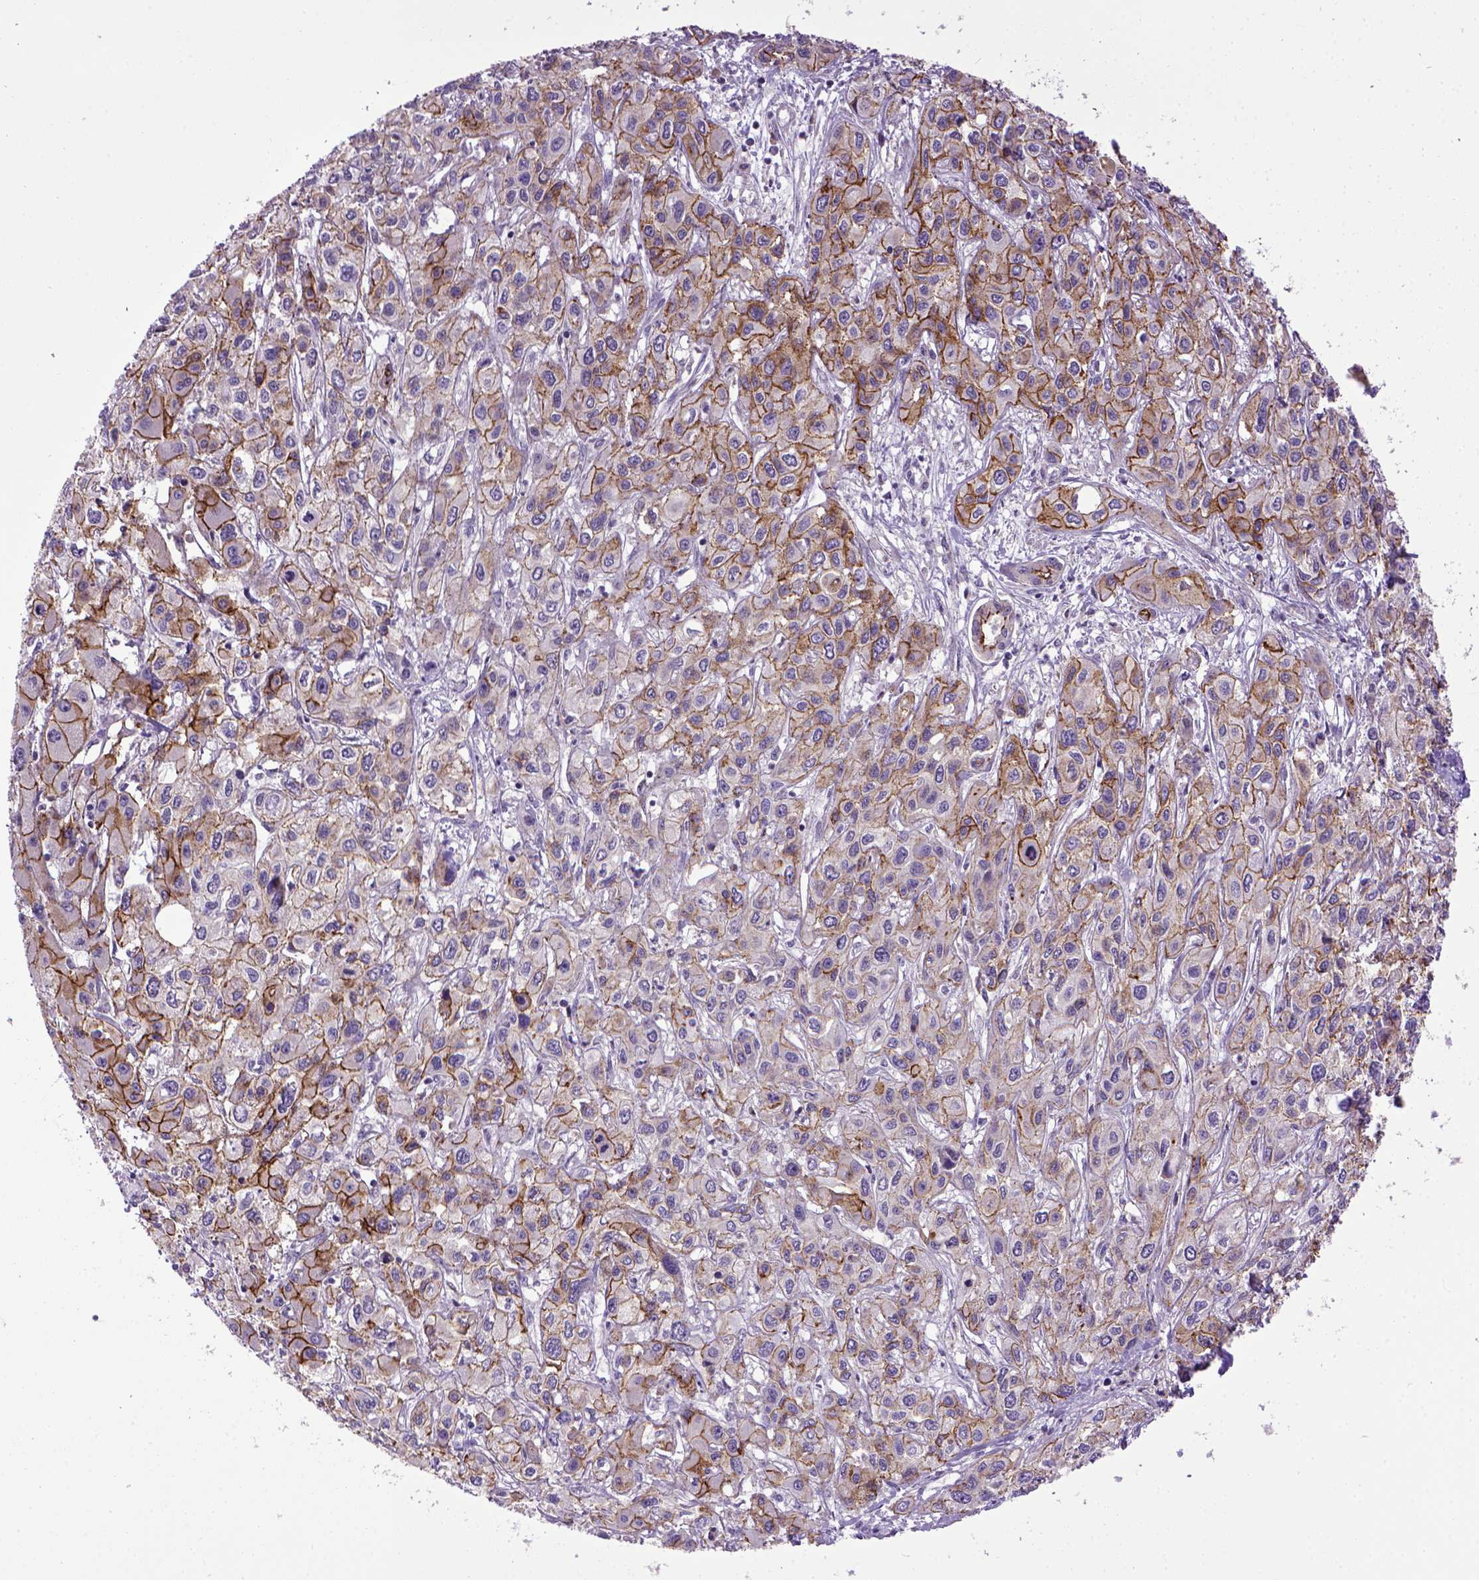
{"staining": {"intensity": "moderate", "quantity": ">75%", "location": "cytoplasmic/membranous"}, "tissue": "liver cancer", "cell_type": "Tumor cells", "image_type": "cancer", "snomed": [{"axis": "morphology", "description": "Cholangiocarcinoma"}, {"axis": "topography", "description": "Liver"}], "caption": "Liver cancer (cholangiocarcinoma) stained with immunohistochemistry demonstrates moderate cytoplasmic/membranous expression in about >75% of tumor cells. (Stains: DAB (3,3'-diaminobenzidine) in brown, nuclei in blue, Microscopy: brightfield microscopy at high magnification).", "gene": "CDH1", "patient": {"sex": "female", "age": 66}}